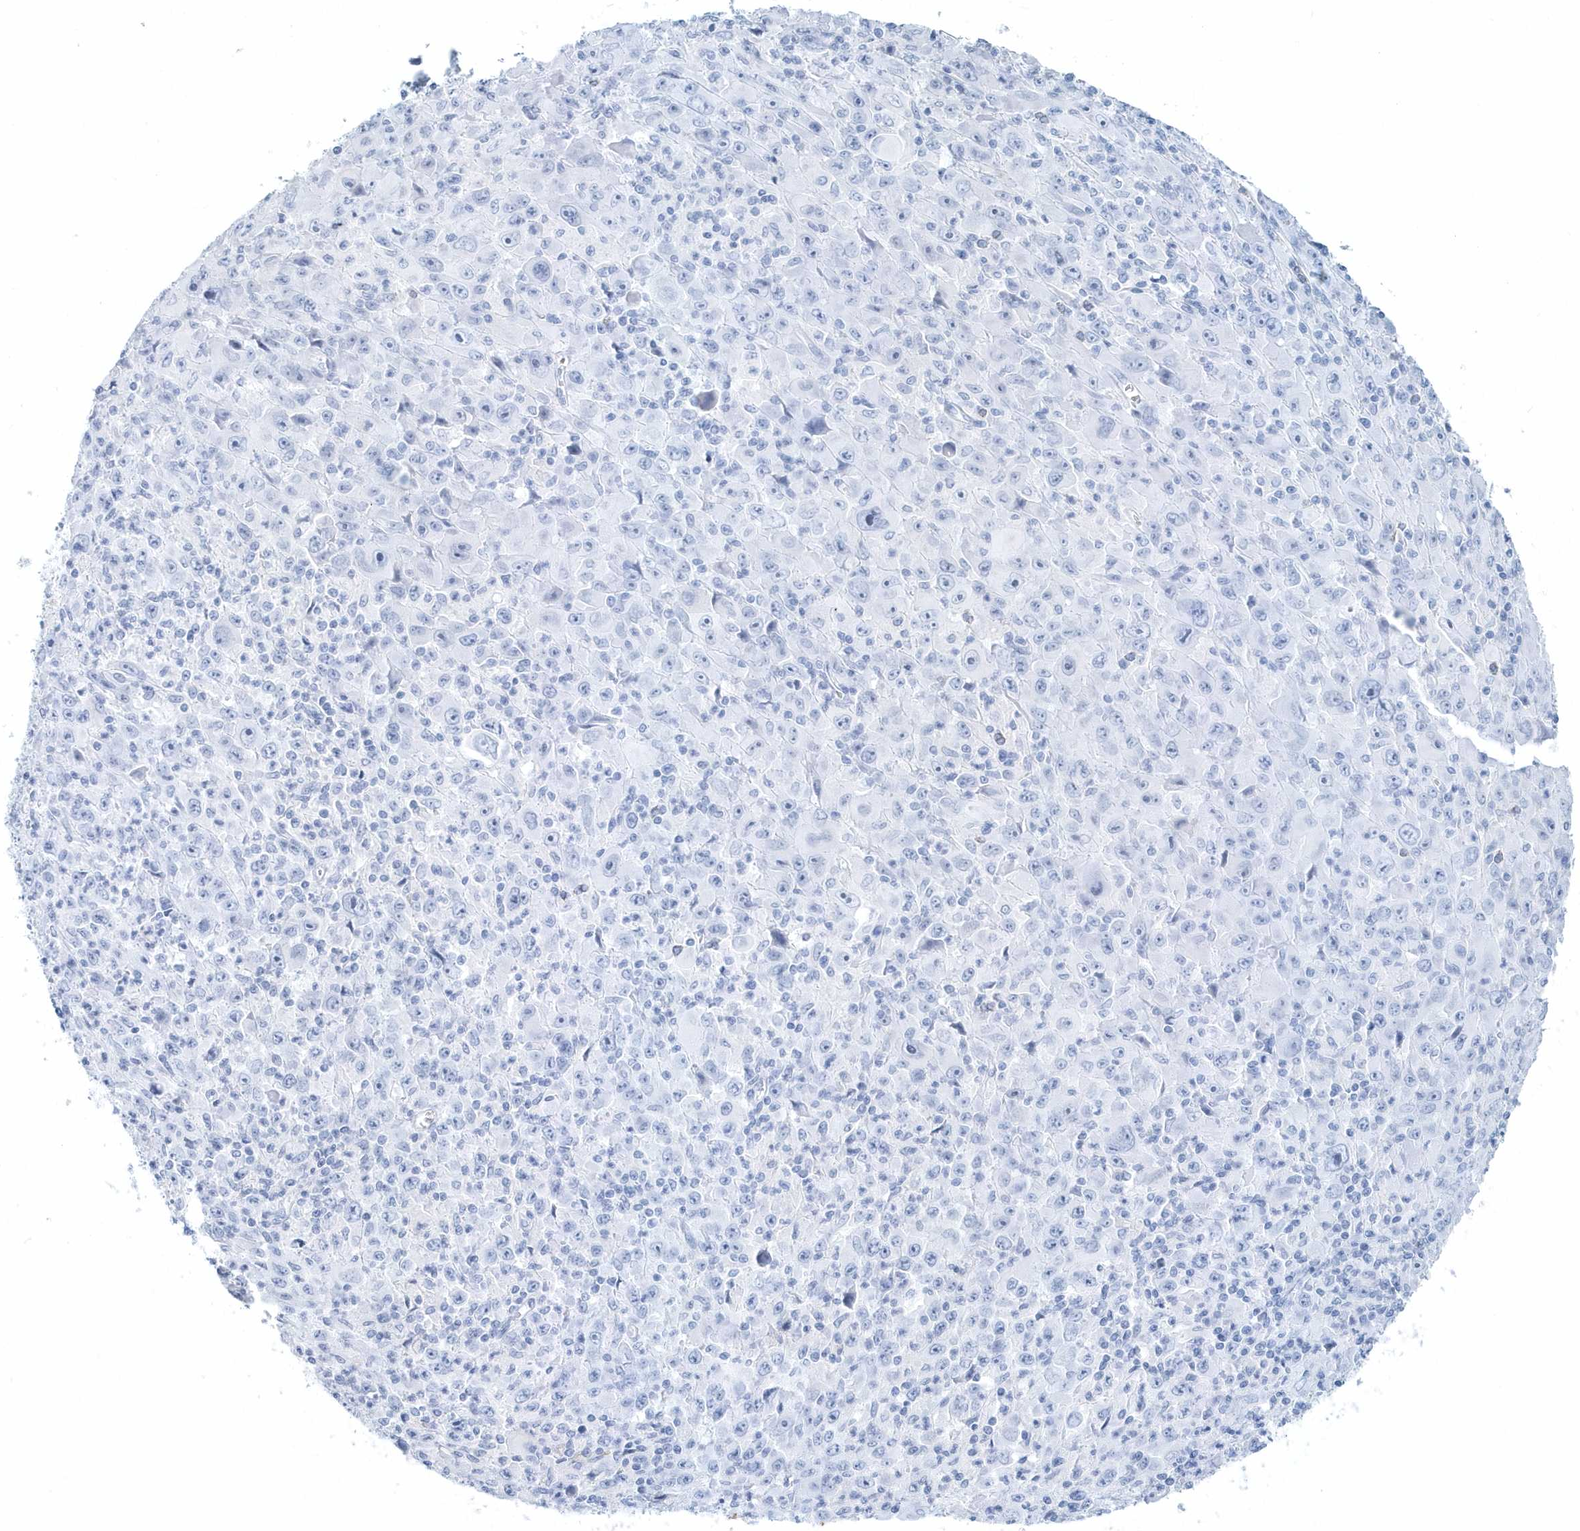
{"staining": {"intensity": "negative", "quantity": "none", "location": "none"}, "tissue": "melanoma", "cell_type": "Tumor cells", "image_type": "cancer", "snomed": [{"axis": "morphology", "description": "Malignant melanoma, Metastatic site"}, {"axis": "topography", "description": "Skin"}], "caption": "There is no significant expression in tumor cells of melanoma. (DAB immunohistochemistry with hematoxylin counter stain).", "gene": "PTPRO", "patient": {"sex": "female", "age": 56}}